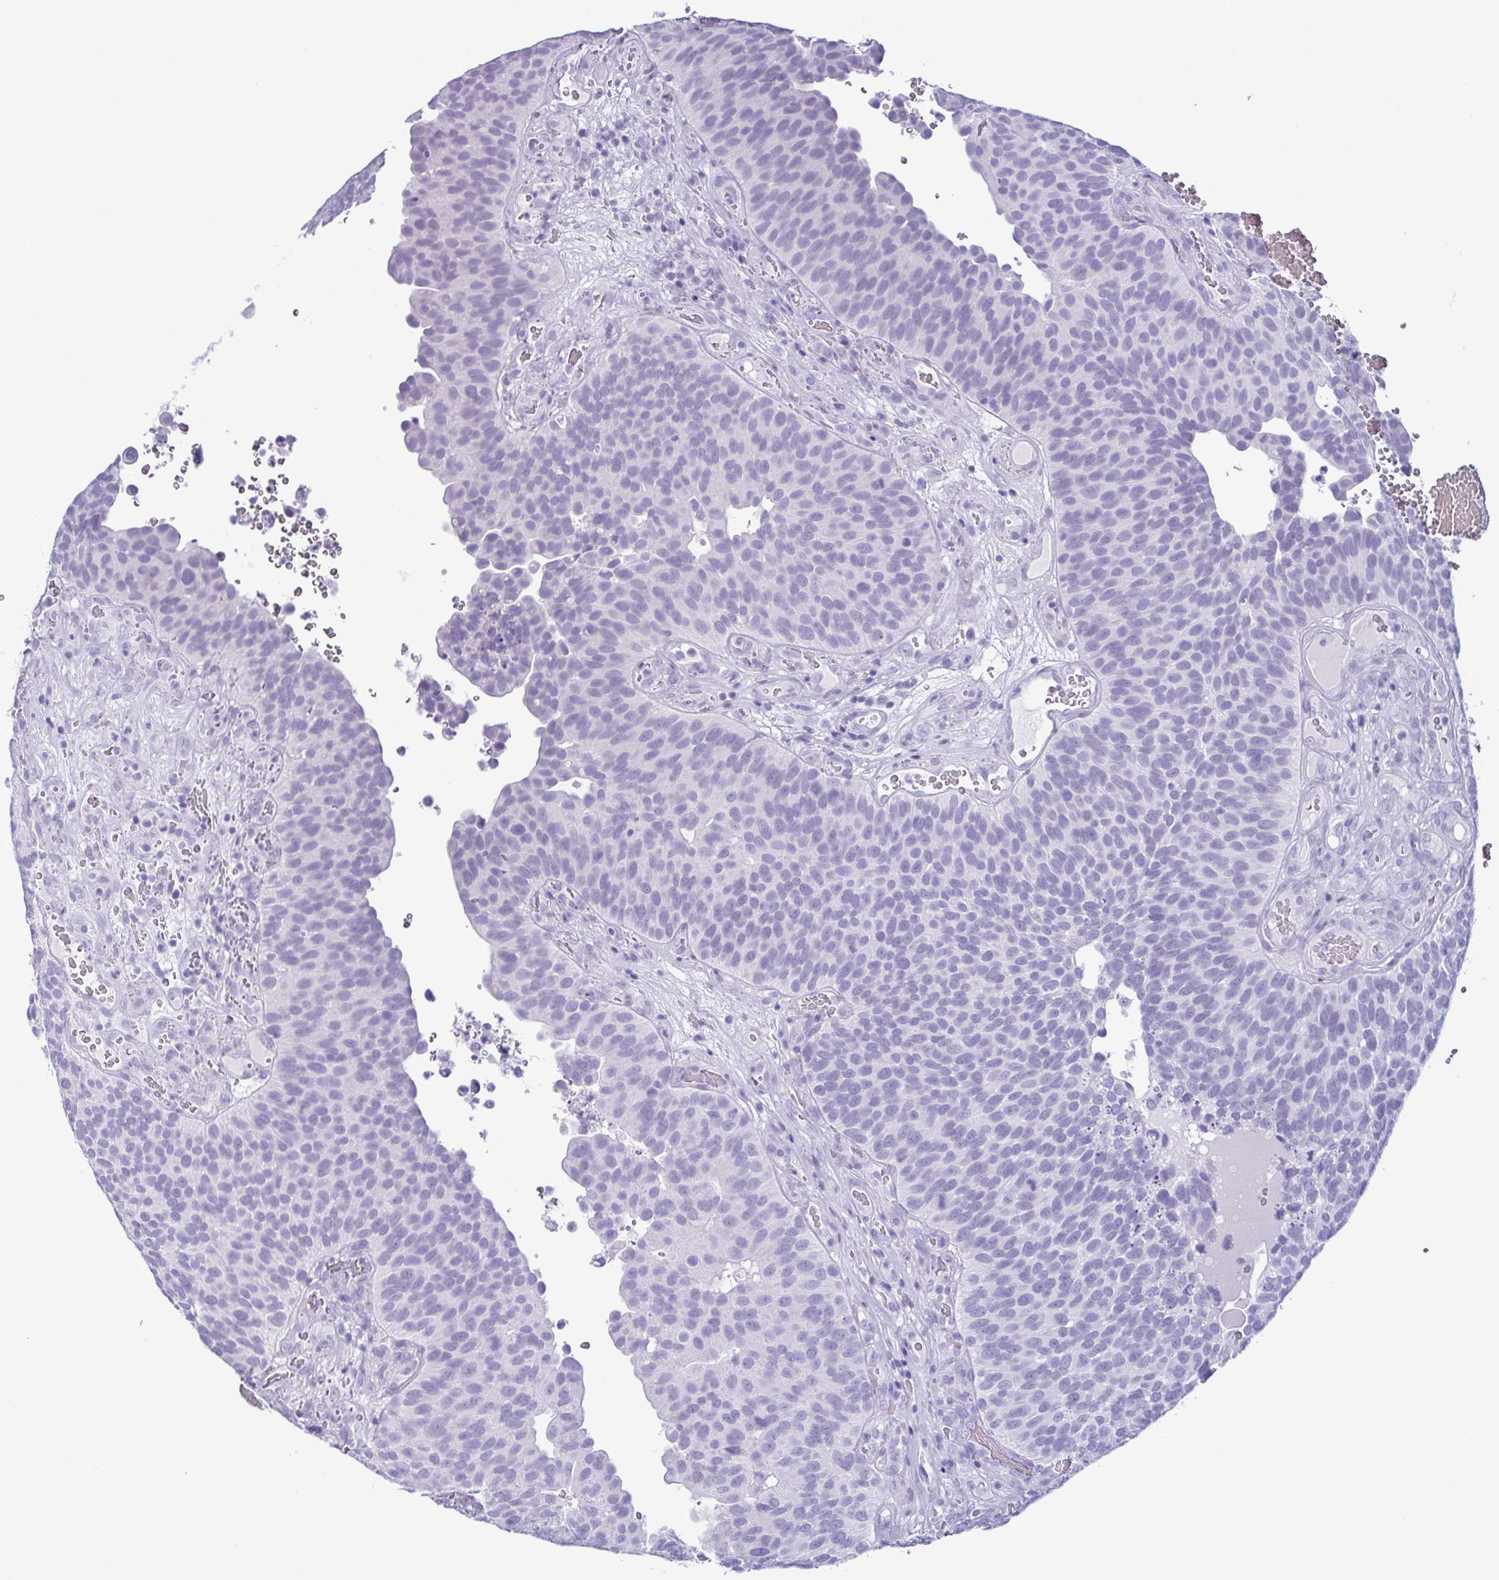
{"staining": {"intensity": "negative", "quantity": "none", "location": "none"}, "tissue": "urothelial cancer", "cell_type": "Tumor cells", "image_type": "cancer", "snomed": [{"axis": "morphology", "description": "Urothelial carcinoma, Low grade"}, {"axis": "topography", "description": "Urinary bladder"}], "caption": "Human urothelial carcinoma (low-grade) stained for a protein using immunohistochemistry displays no staining in tumor cells.", "gene": "LTF", "patient": {"sex": "male", "age": 76}}